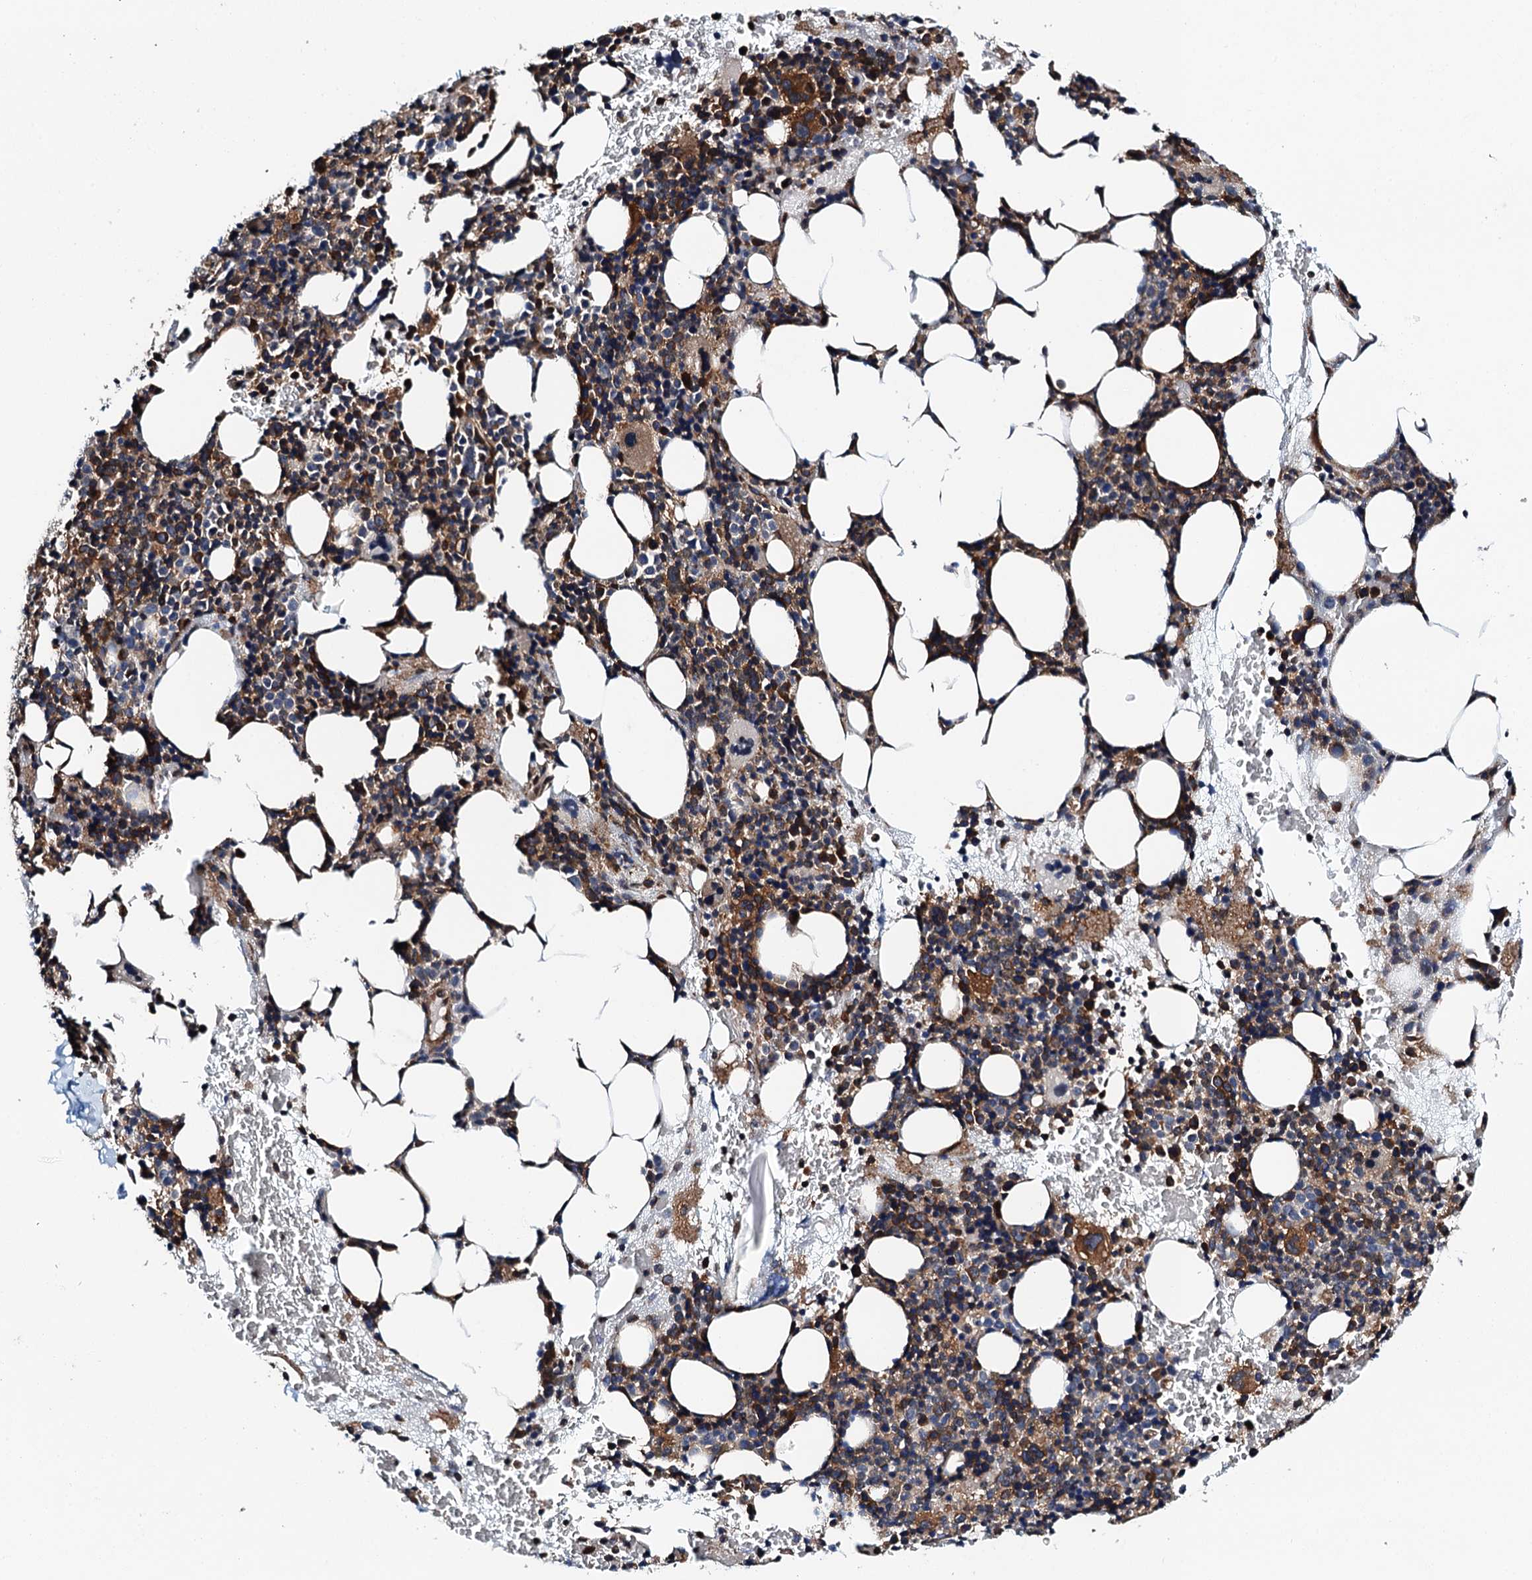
{"staining": {"intensity": "strong", "quantity": "25%-75%", "location": "cytoplasmic/membranous"}, "tissue": "bone marrow", "cell_type": "Hematopoietic cells", "image_type": "normal", "snomed": [{"axis": "morphology", "description": "Normal tissue, NOS"}, {"axis": "topography", "description": "Bone marrow"}], "caption": "High-power microscopy captured an immunohistochemistry (IHC) image of normal bone marrow, revealing strong cytoplasmic/membranous positivity in about 25%-75% of hematopoietic cells.", "gene": "MDM1", "patient": {"sex": "male", "age": 89}}